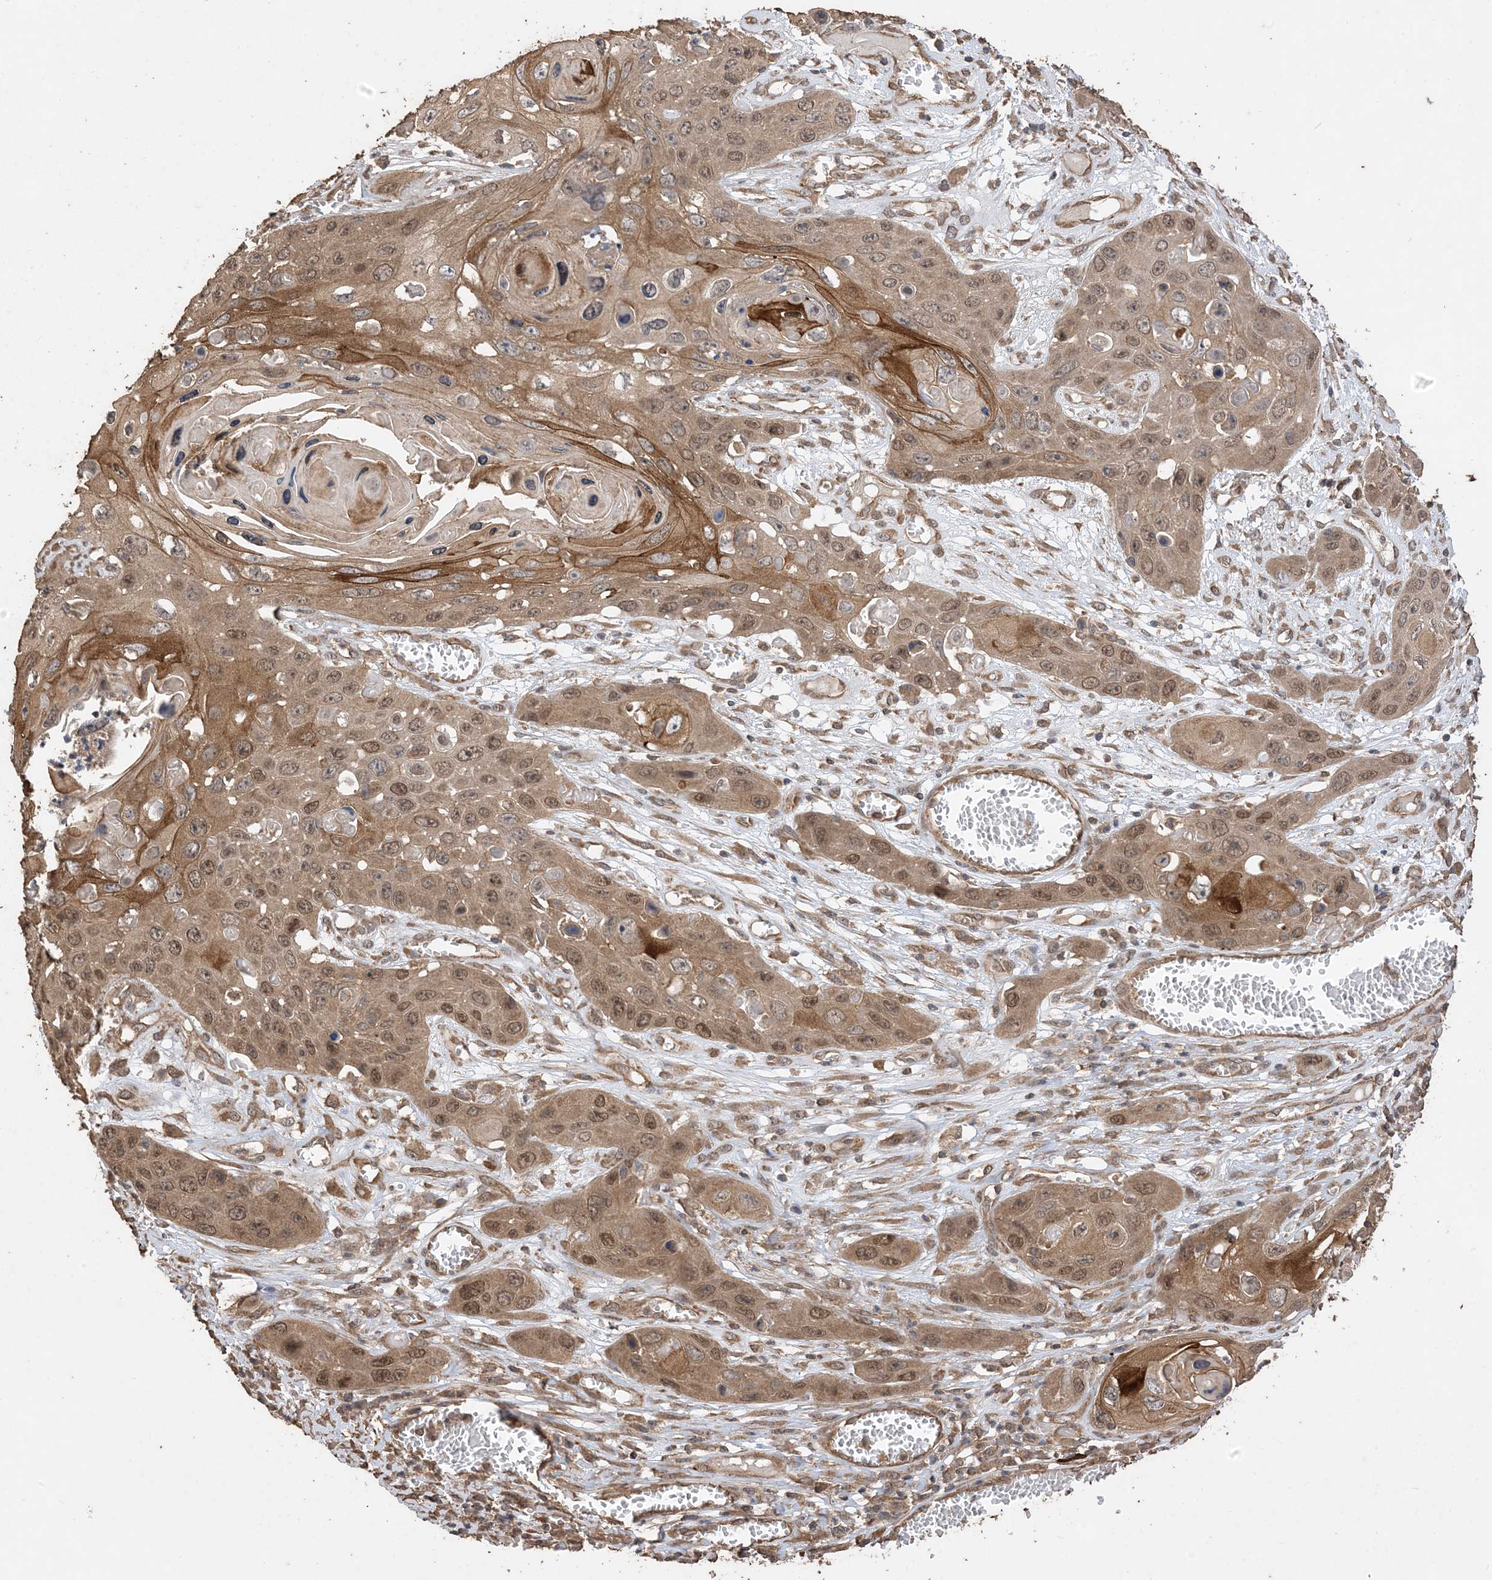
{"staining": {"intensity": "moderate", "quantity": ">75%", "location": "cytoplasmic/membranous,nuclear"}, "tissue": "skin cancer", "cell_type": "Tumor cells", "image_type": "cancer", "snomed": [{"axis": "morphology", "description": "Squamous cell carcinoma, NOS"}, {"axis": "topography", "description": "Skin"}], "caption": "An immunohistochemistry (IHC) histopathology image of tumor tissue is shown. Protein staining in brown shows moderate cytoplasmic/membranous and nuclear positivity in skin cancer within tumor cells.", "gene": "ZKSCAN5", "patient": {"sex": "male", "age": 55}}